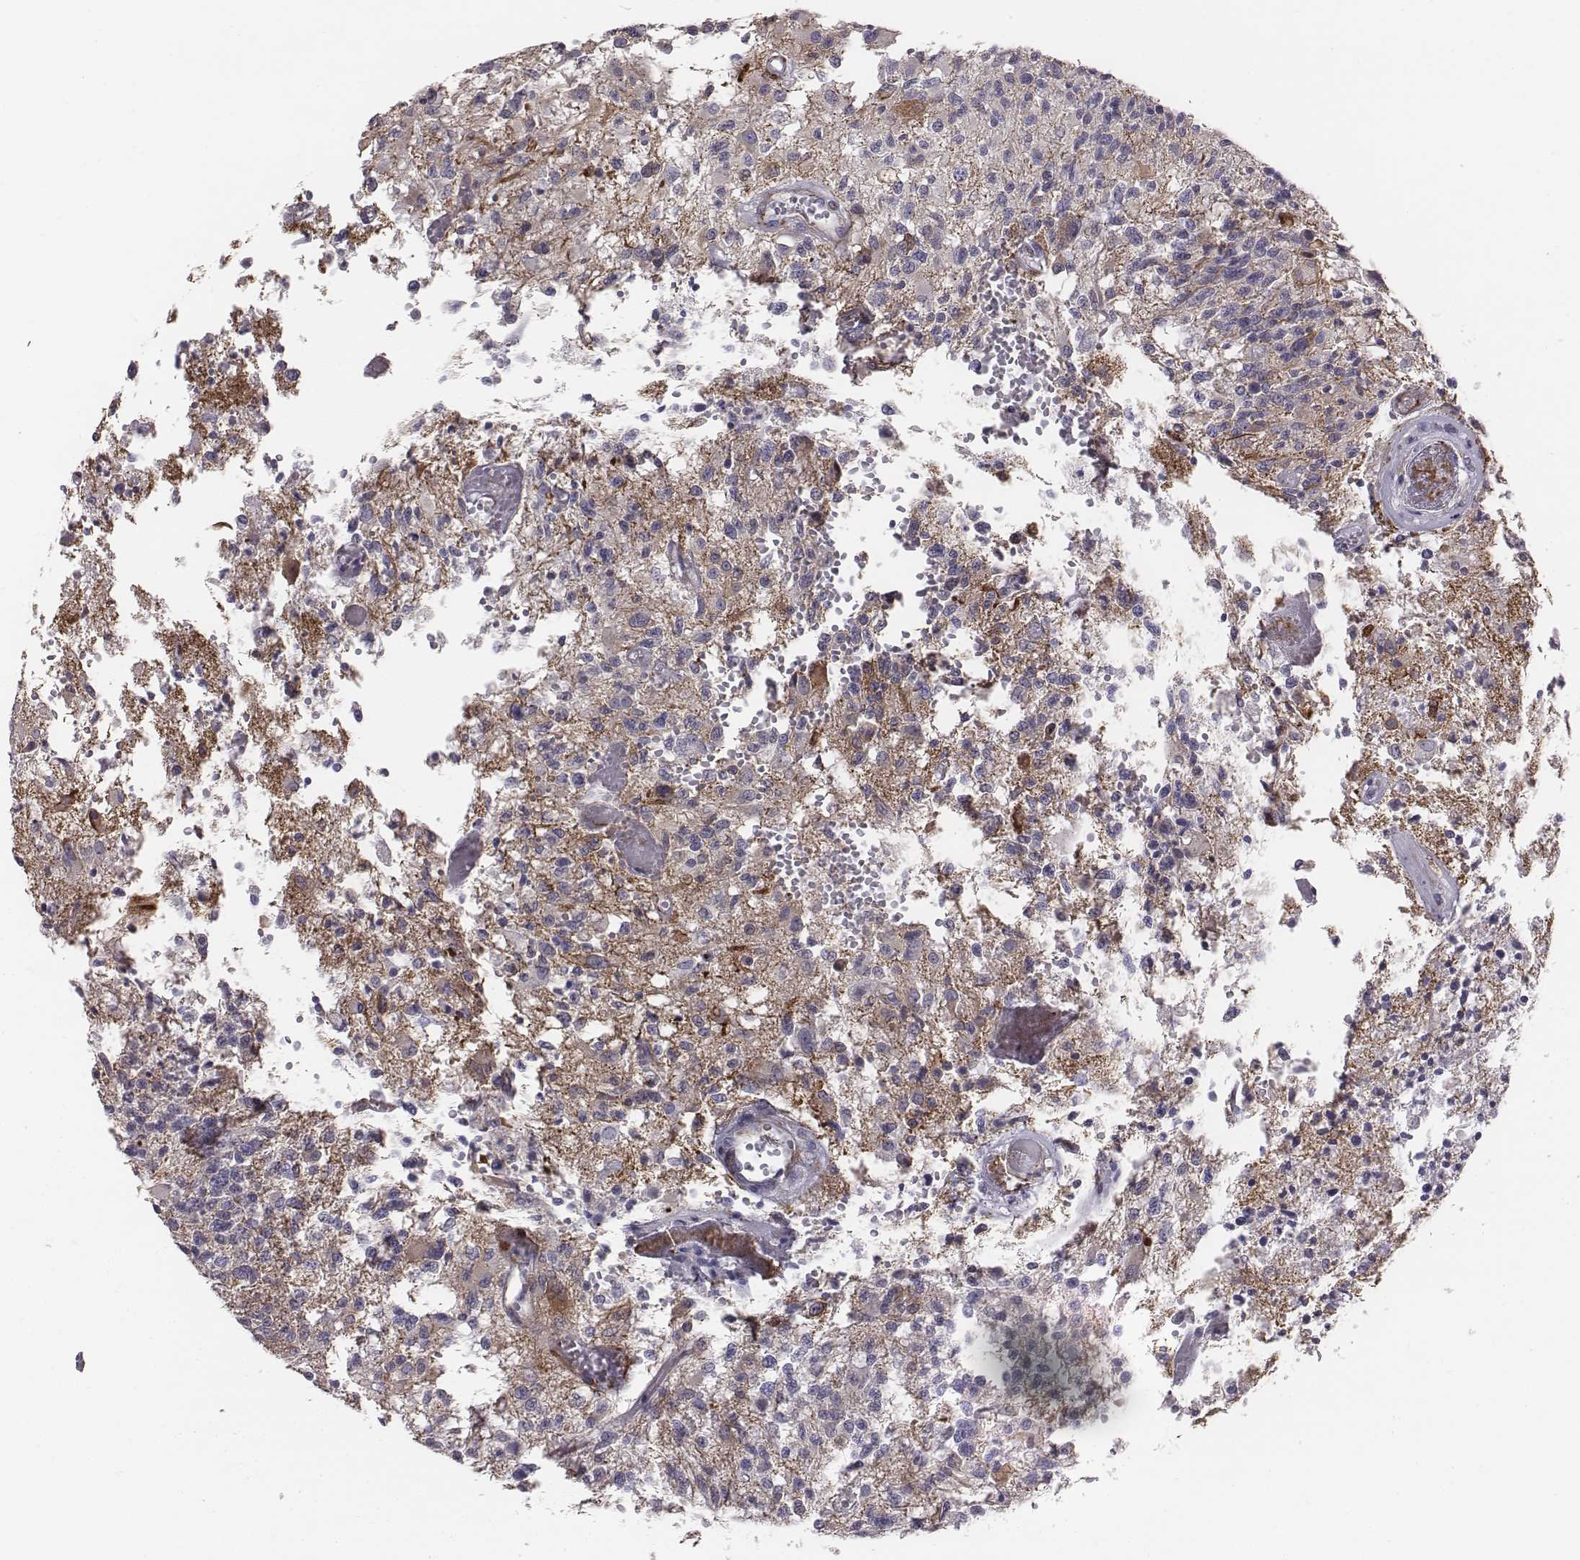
{"staining": {"intensity": "negative", "quantity": "none", "location": "none"}, "tissue": "glioma", "cell_type": "Tumor cells", "image_type": "cancer", "snomed": [{"axis": "morphology", "description": "Glioma, malignant, High grade"}, {"axis": "topography", "description": "Brain"}], "caption": "An immunohistochemistry micrograph of glioma is shown. There is no staining in tumor cells of glioma.", "gene": "PRKCZ", "patient": {"sex": "female", "age": 63}}